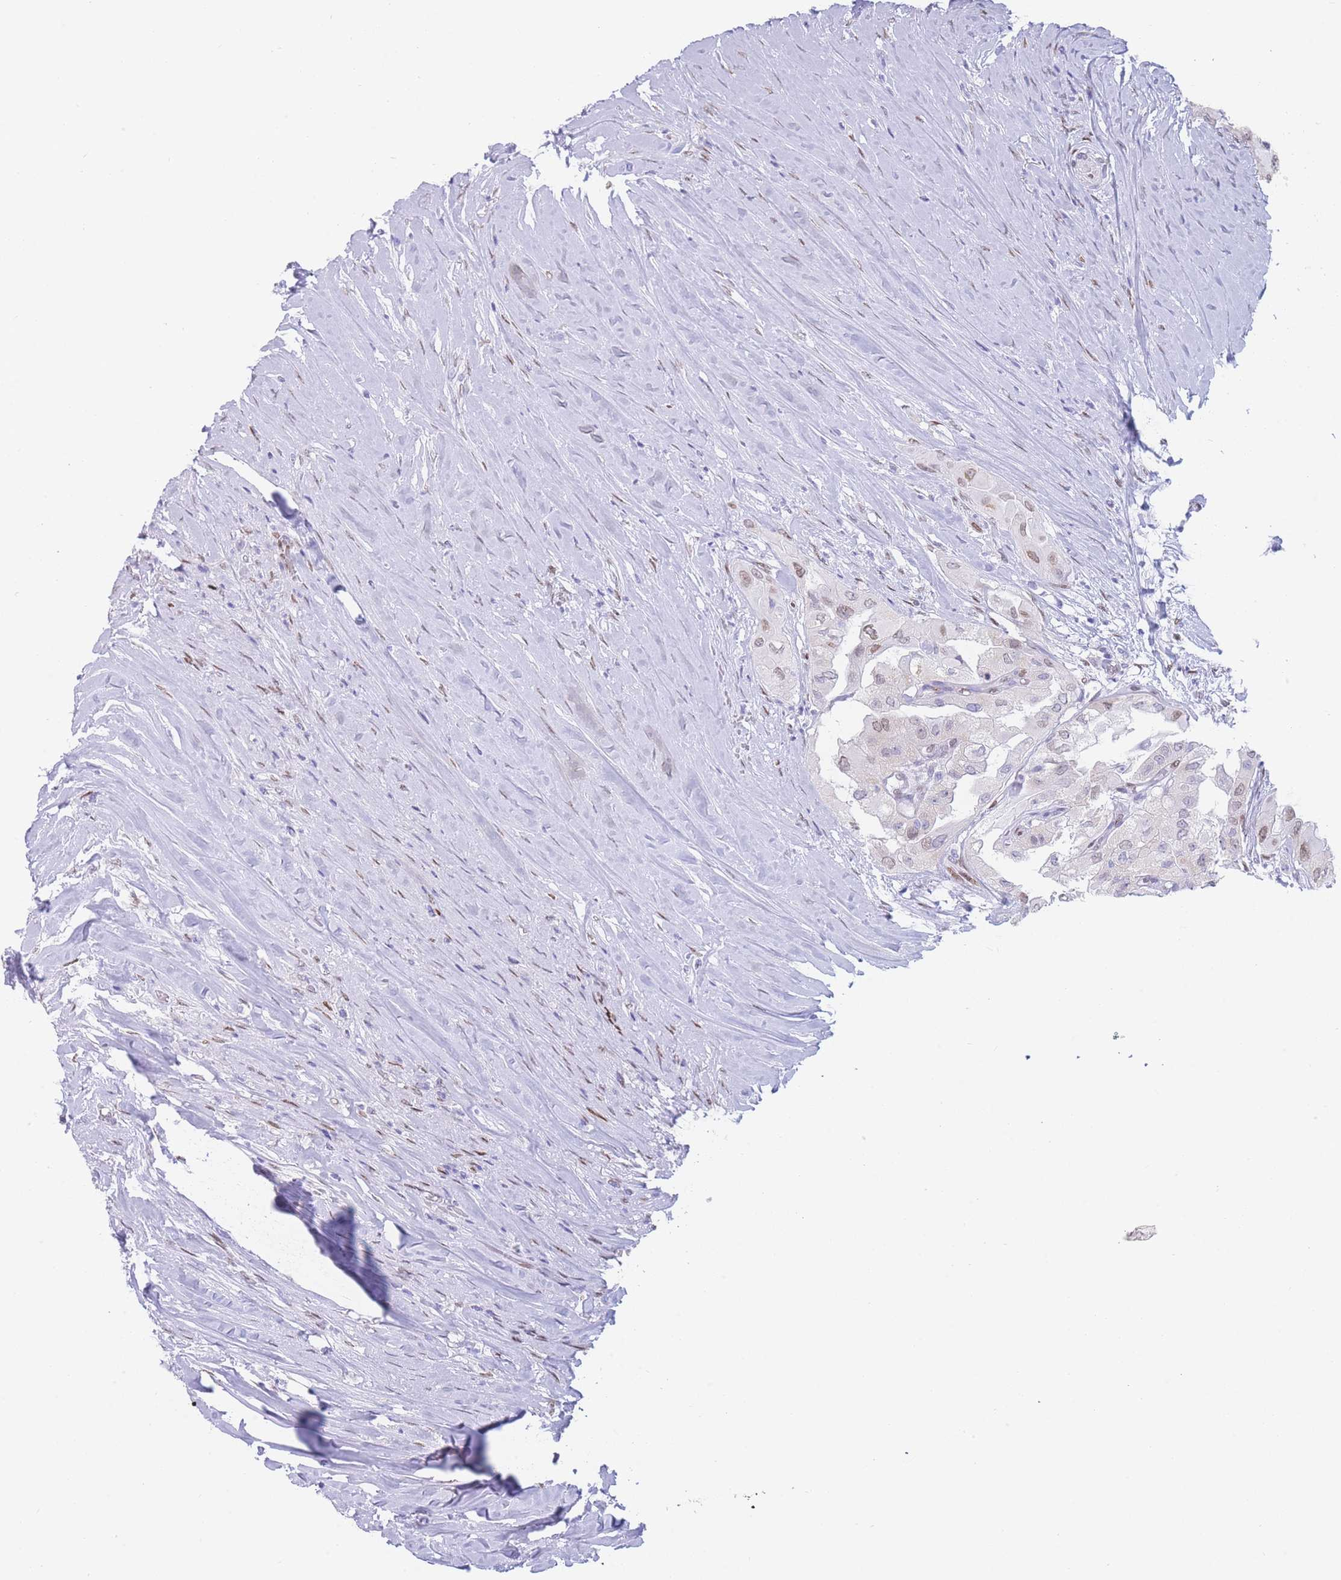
{"staining": {"intensity": "weak", "quantity": ">75%", "location": "nuclear"}, "tissue": "thyroid cancer", "cell_type": "Tumor cells", "image_type": "cancer", "snomed": [{"axis": "morphology", "description": "Papillary adenocarcinoma, NOS"}, {"axis": "topography", "description": "Thyroid gland"}], "caption": "This image demonstrates immunohistochemistry staining of human thyroid papillary adenocarcinoma, with low weak nuclear expression in approximately >75% of tumor cells.", "gene": "PSMB5", "patient": {"sex": "female", "age": 59}}